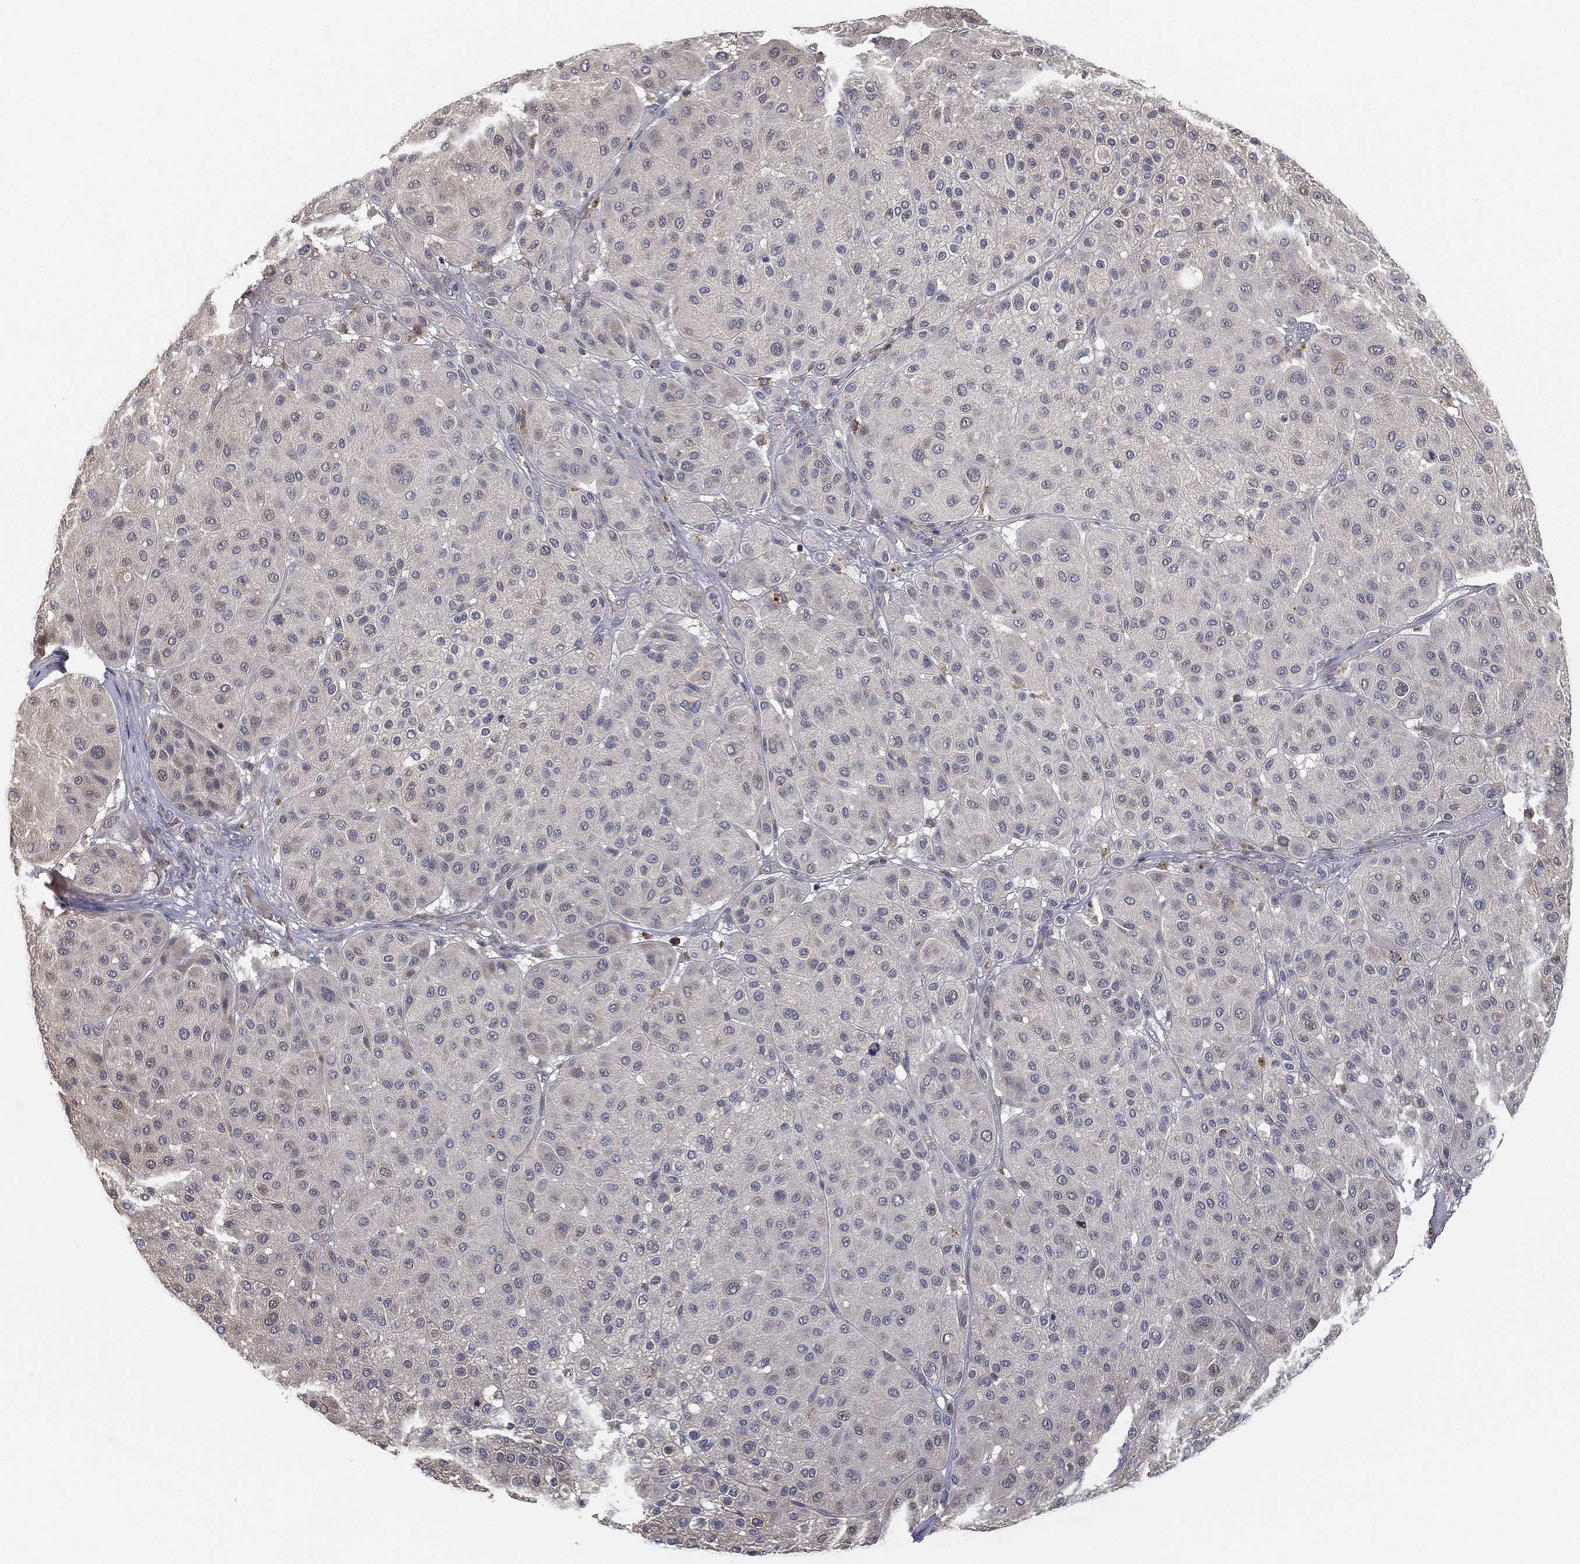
{"staining": {"intensity": "negative", "quantity": "none", "location": "none"}, "tissue": "melanoma", "cell_type": "Tumor cells", "image_type": "cancer", "snomed": [{"axis": "morphology", "description": "Malignant melanoma, Metastatic site"}, {"axis": "topography", "description": "Smooth muscle"}], "caption": "IHC photomicrograph of malignant melanoma (metastatic site) stained for a protein (brown), which shows no expression in tumor cells.", "gene": "CFAP251", "patient": {"sex": "male", "age": 41}}